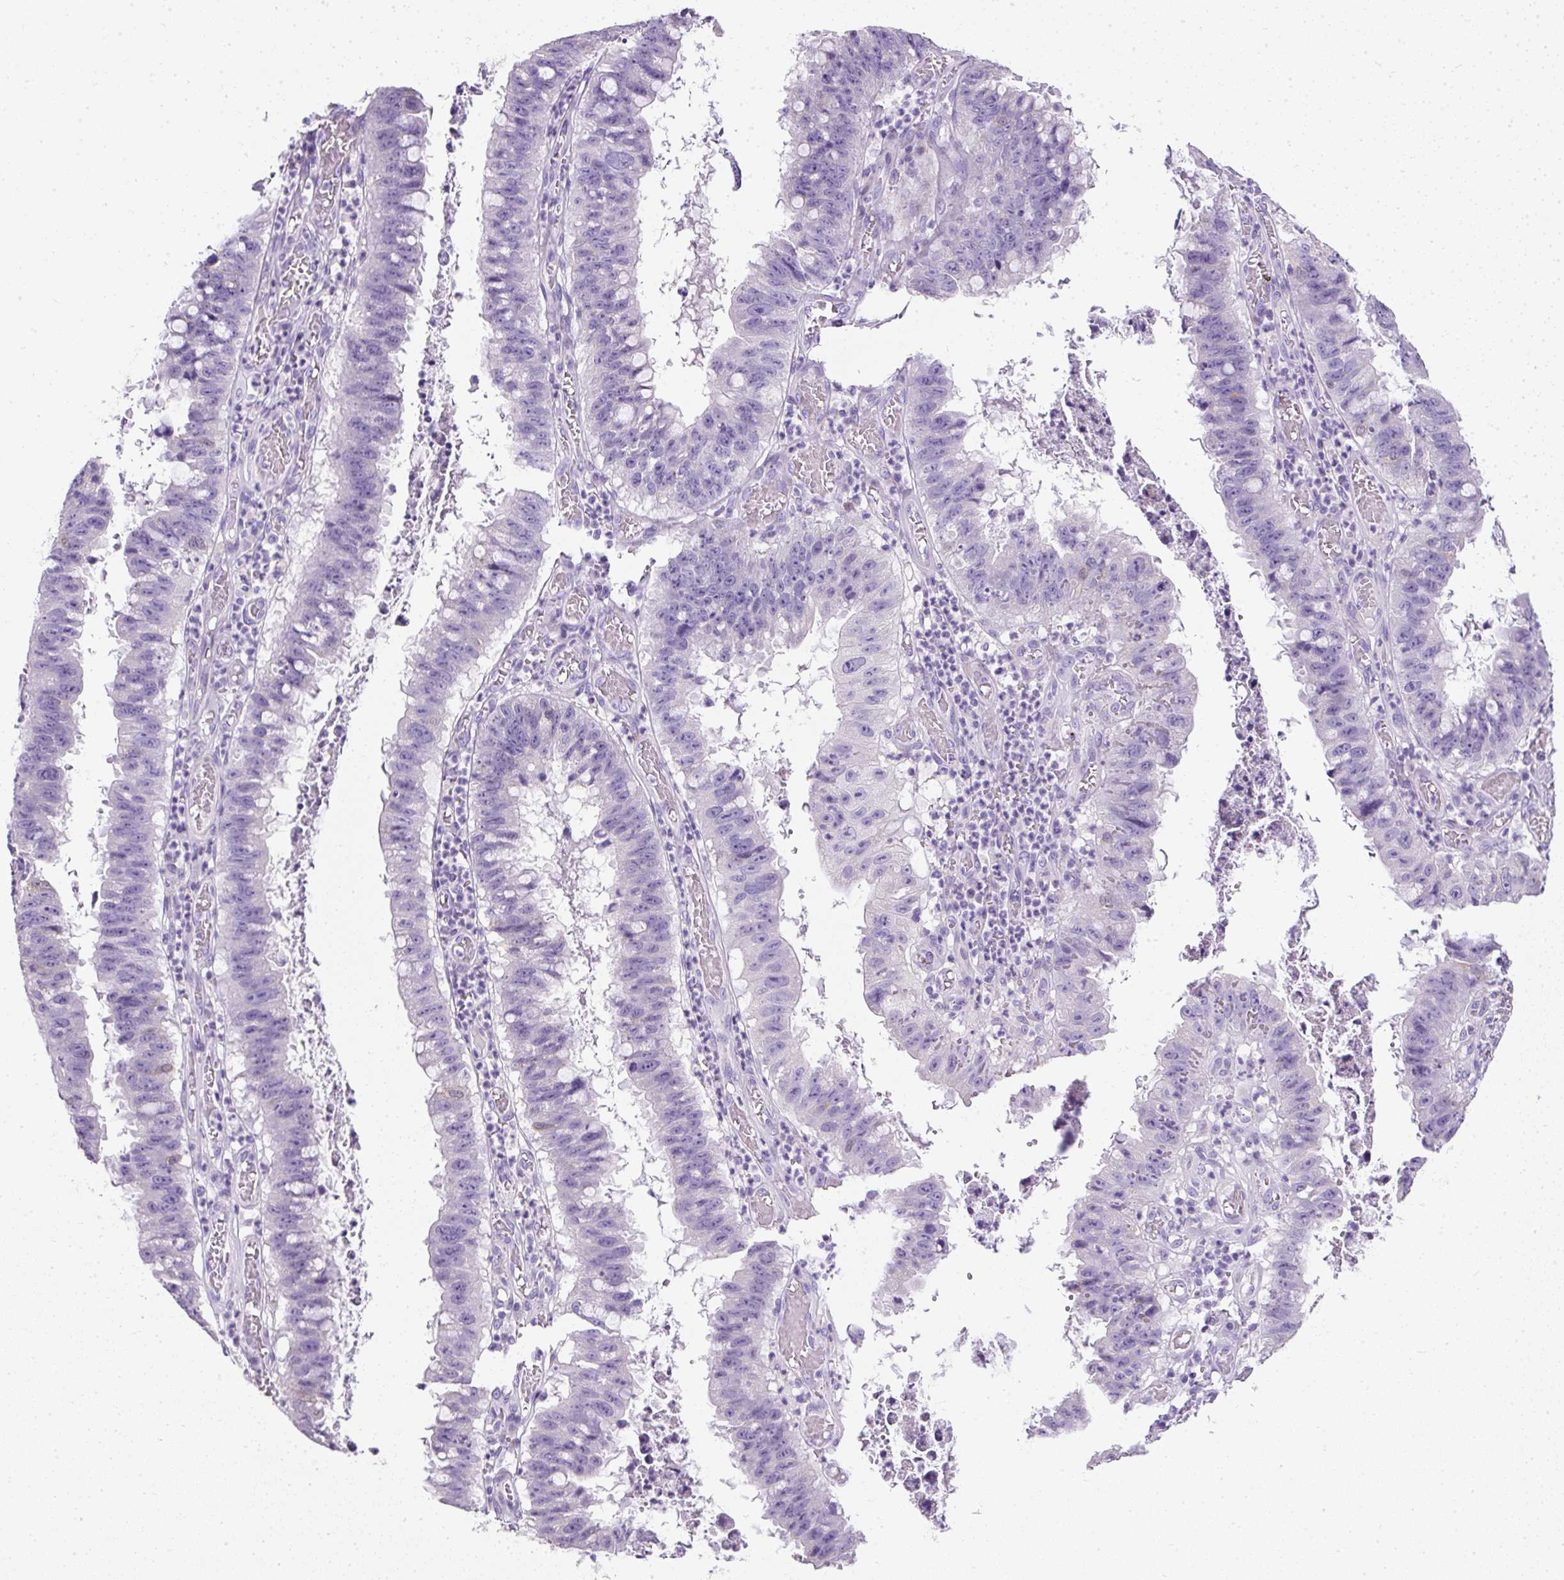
{"staining": {"intensity": "negative", "quantity": "none", "location": "none"}, "tissue": "stomach cancer", "cell_type": "Tumor cells", "image_type": "cancer", "snomed": [{"axis": "morphology", "description": "Adenocarcinoma, NOS"}, {"axis": "topography", "description": "Stomach"}], "caption": "This micrograph is of stomach cancer (adenocarcinoma) stained with IHC to label a protein in brown with the nuclei are counter-stained blue. There is no expression in tumor cells. (DAB (3,3'-diaminobenzidine) IHC, high magnification).", "gene": "C2CD4C", "patient": {"sex": "male", "age": 59}}